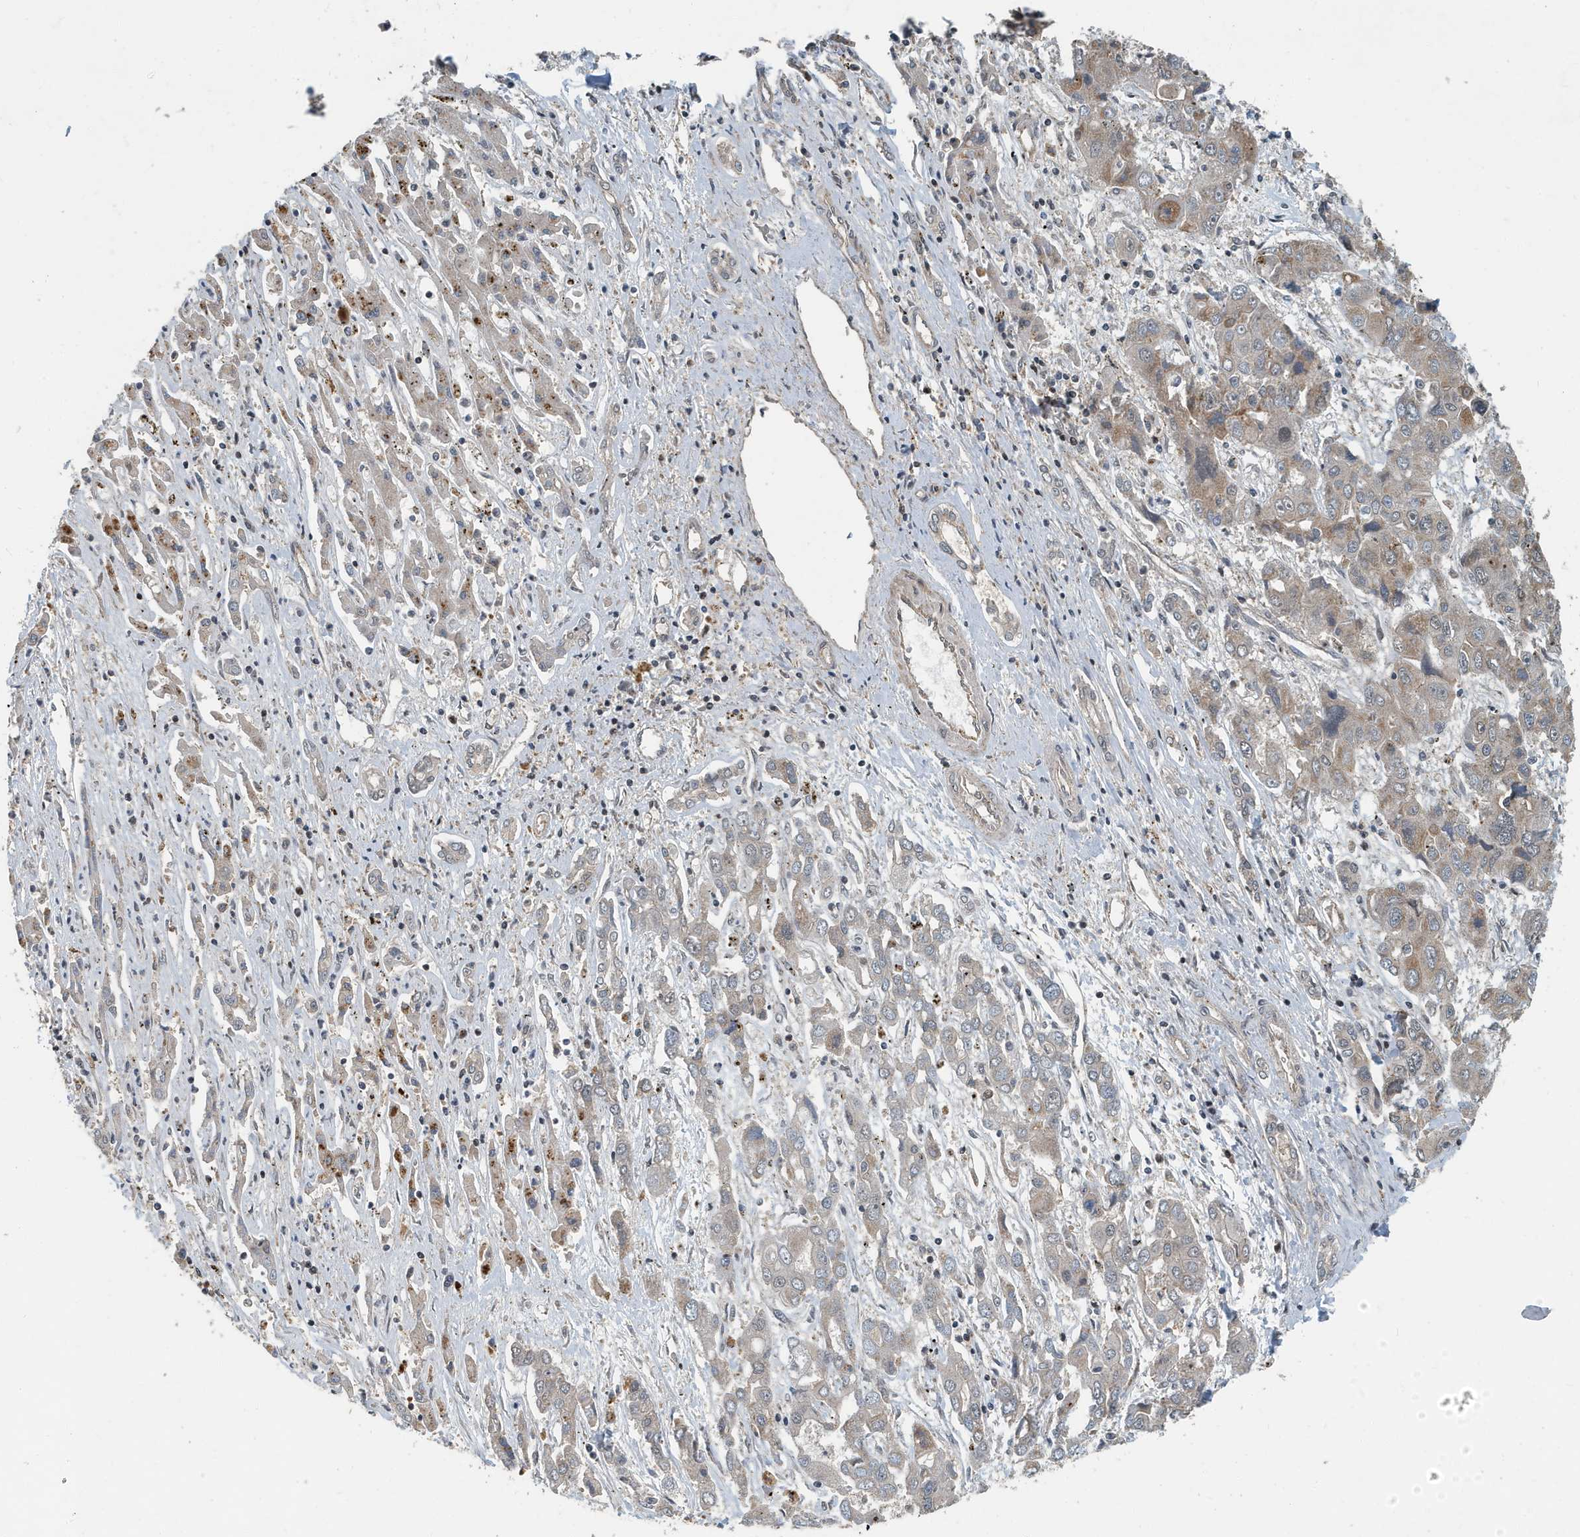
{"staining": {"intensity": "weak", "quantity": "<25%", "location": "cytoplasmic/membranous"}, "tissue": "liver cancer", "cell_type": "Tumor cells", "image_type": "cancer", "snomed": [{"axis": "morphology", "description": "Cholangiocarcinoma"}, {"axis": "topography", "description": "Liver"}], "caption": "This is an IHC image of human liver cancer. There is no staining in tumor cells.", "gene": "KIF15", "patient": {"sex": "male", "age": 67}}